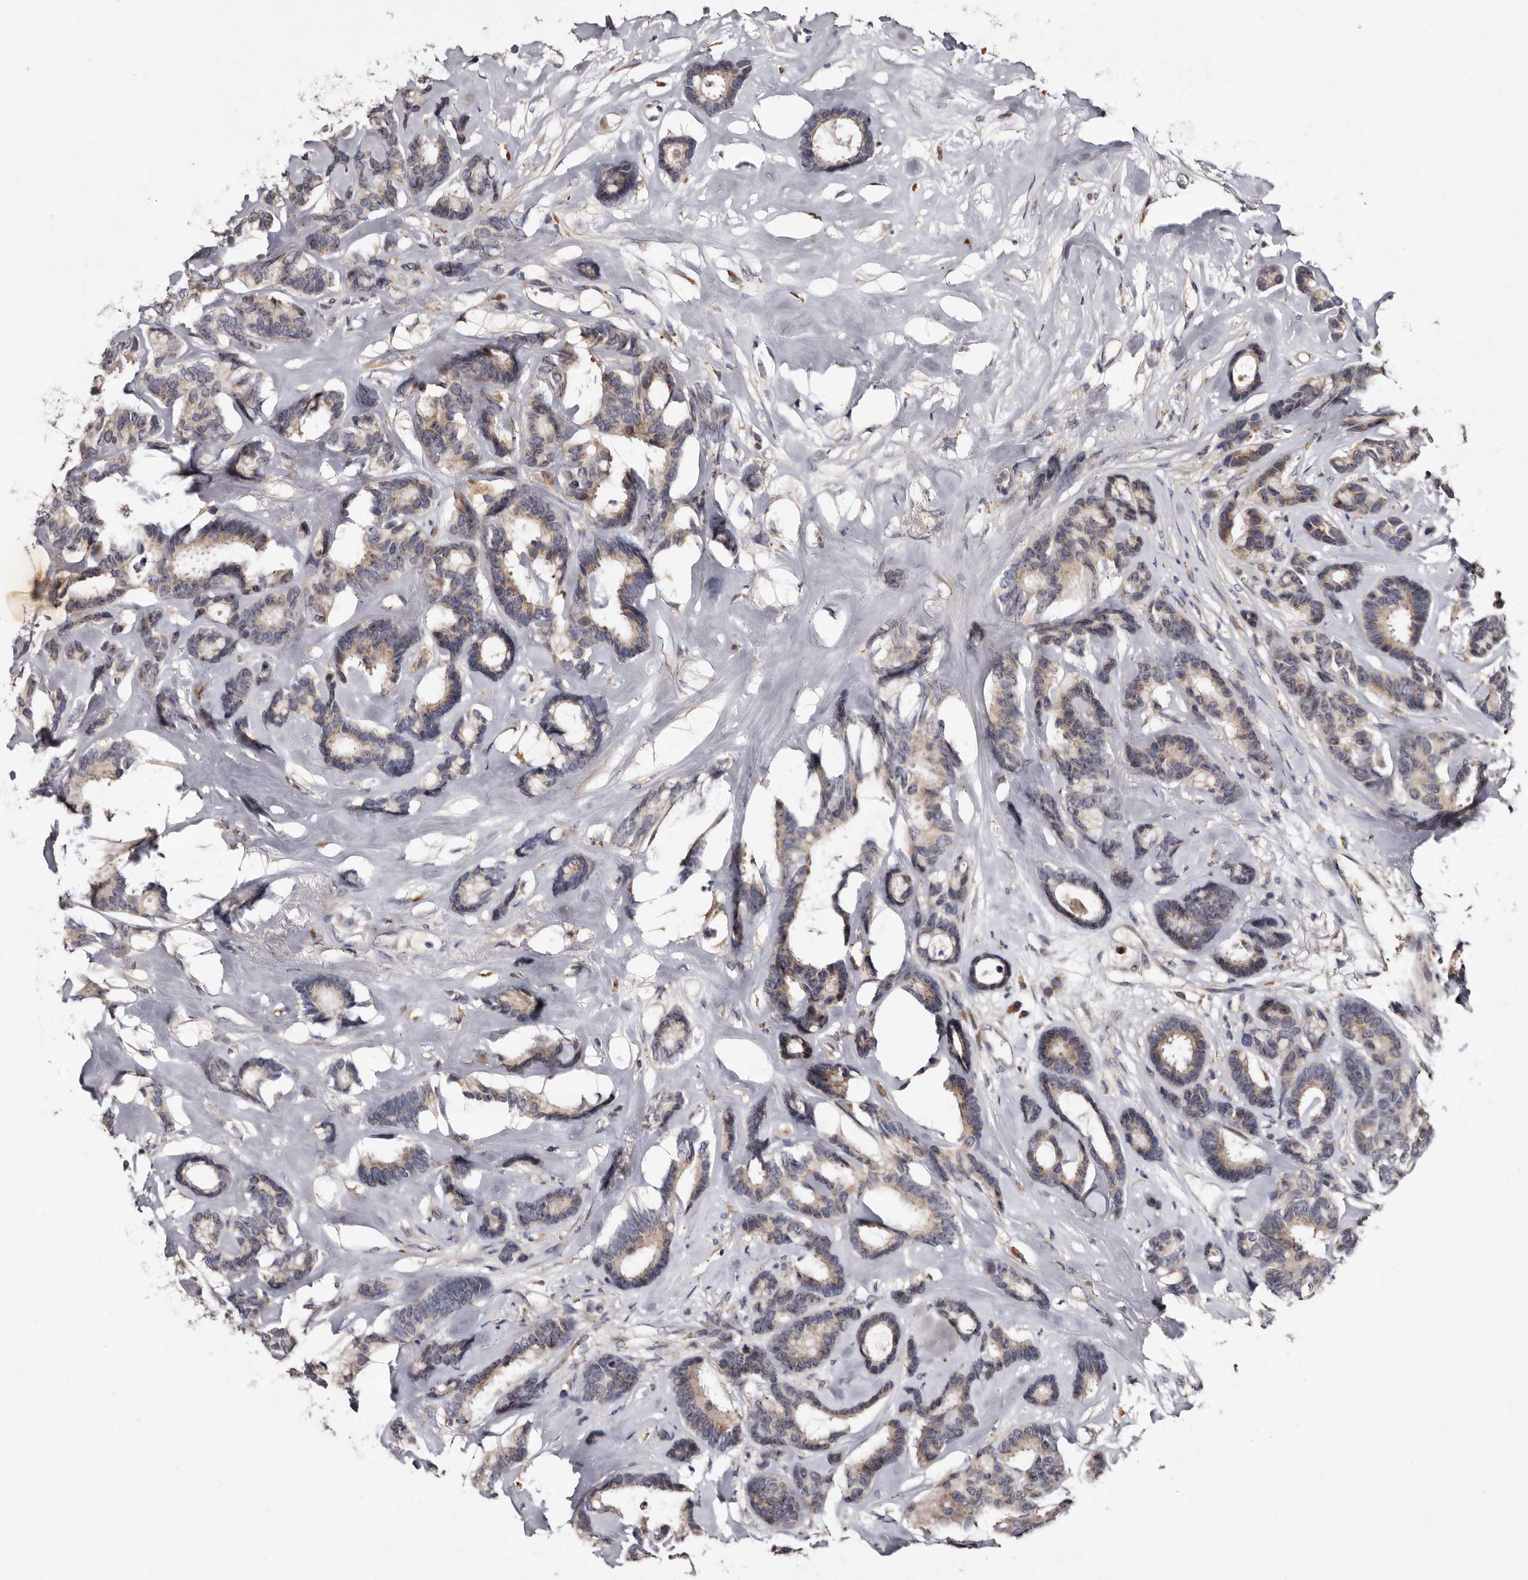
{"staining": {"intensity": "weak", "quantity": ">75%", "location": "cytoplasmic/membranous"}, "tissue": "breast cancer", "cell_type": "Tumor cells", "image_type": "cancer", "snomed": [{"axis": "morphology", "description": "Duct carcinoma"}, {"axis": "topography", "description": "Breast"}], "caption": "A brown stain shows weak cytoplasmic/membranous staining of a protein in human breast cancer (infiltrating ductal carcinoma) tumor cells.", "gene": "DNPH1", "patient": {"sex": "female", "age": 87}}